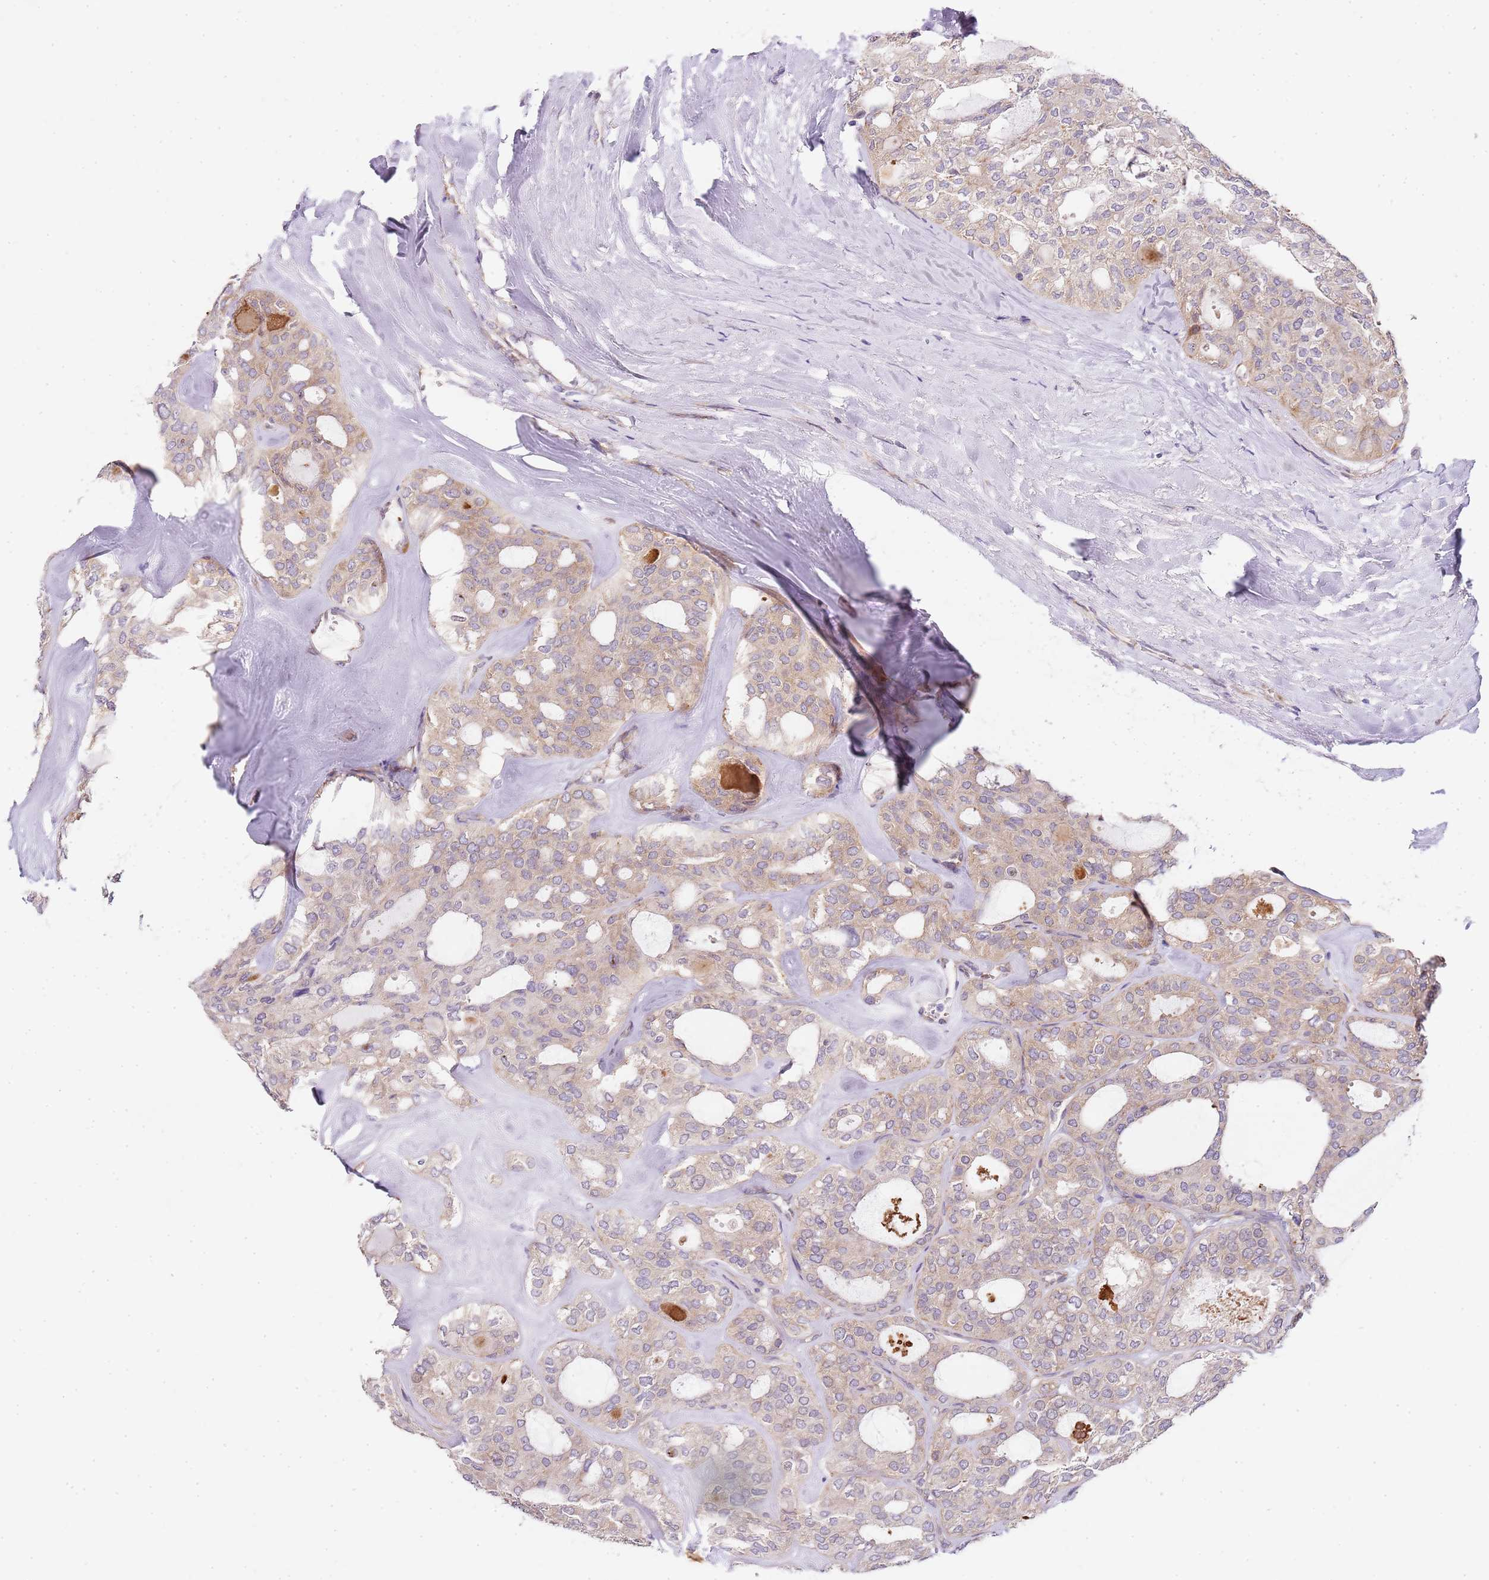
{"staining": {"intensity": "weak", "quantity": "25%-75%", "location": "cytoplasmic/membranous"}, "tissue": "thyroid cancer", "cell_type": "Tumor cells", "image_type": "cancer", "snomed": [{"axis": "morphology", "description": "Follicular adenoma carcinoma, NOS"}, {"axis": "topography", "description": "Thyroid gland"}], "caption": "Immunohistochemistry staining of thyroid cancer, which shows low levels of weak cytoplasmic/membranous expression in approximately 25%-75% of tumor cells indicating weak cytoplasmic/membranous protein expression. The staining was performed using DAB (brown) for protein detection and nuclei were counterstained in hematoxylin (blue).", "gene": "TBC1D9", "patient": {"sex": "male", "age": 75}}